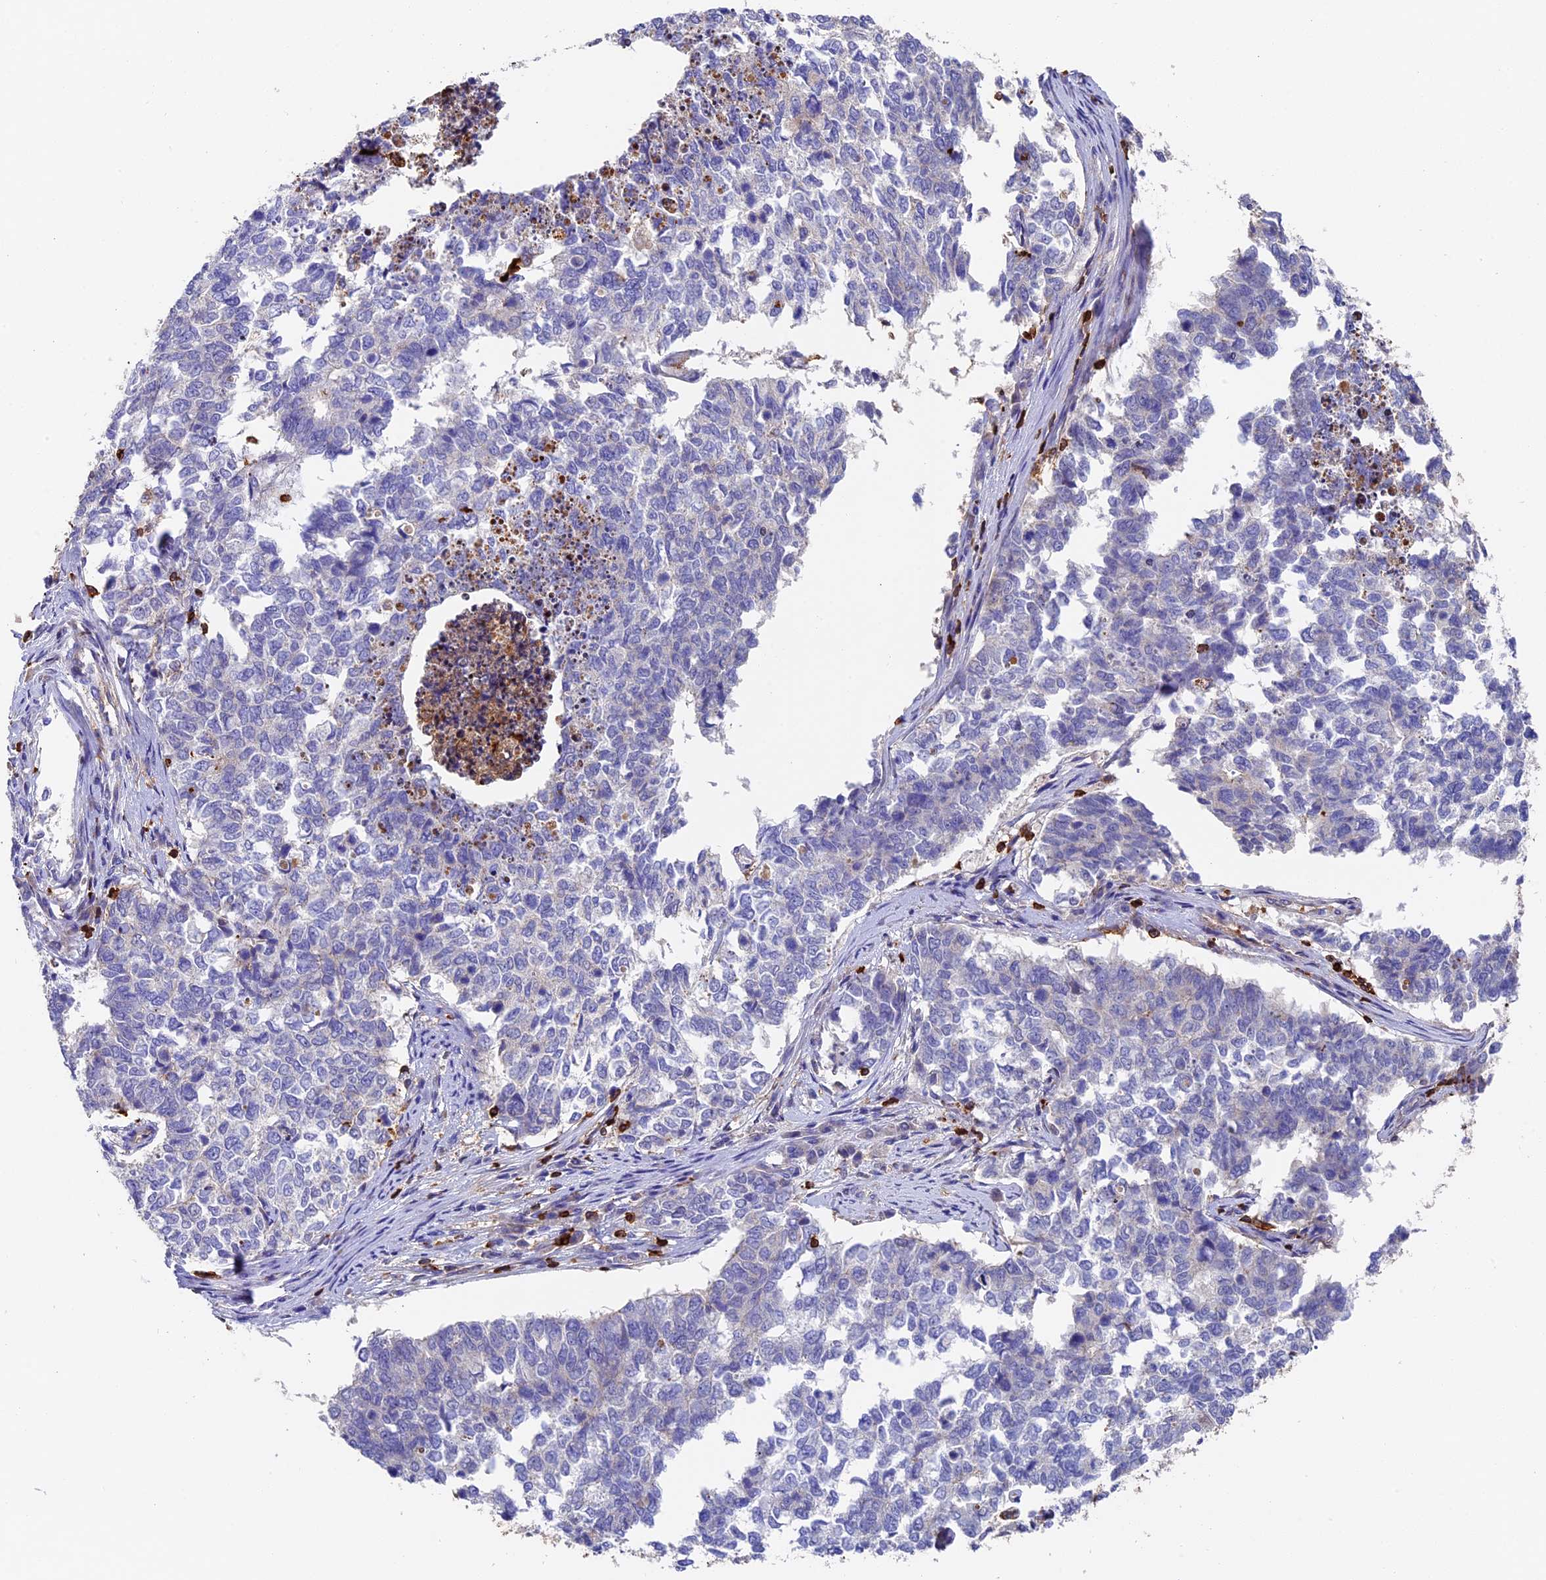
{"staining": {"intensity": "negative", "quantity": "none", "location": "none"}, "tissue": "cervical cancer", "cell_type": "Tumor cells", "image_type": "cancer", "snomed": [{"axis": "morphology", "description": "Squamous cell carcinoma, NOS"}, {"axis": "topography", "description": "Cervix"}], "caption": "A high-resolution photomicrograph shows IHC staining of cervical squamous cell carcinoma, which shows no significant expression in tumor cells.", "gene": "ADAT1", "patient": {"sex": "female", "age": 63}}